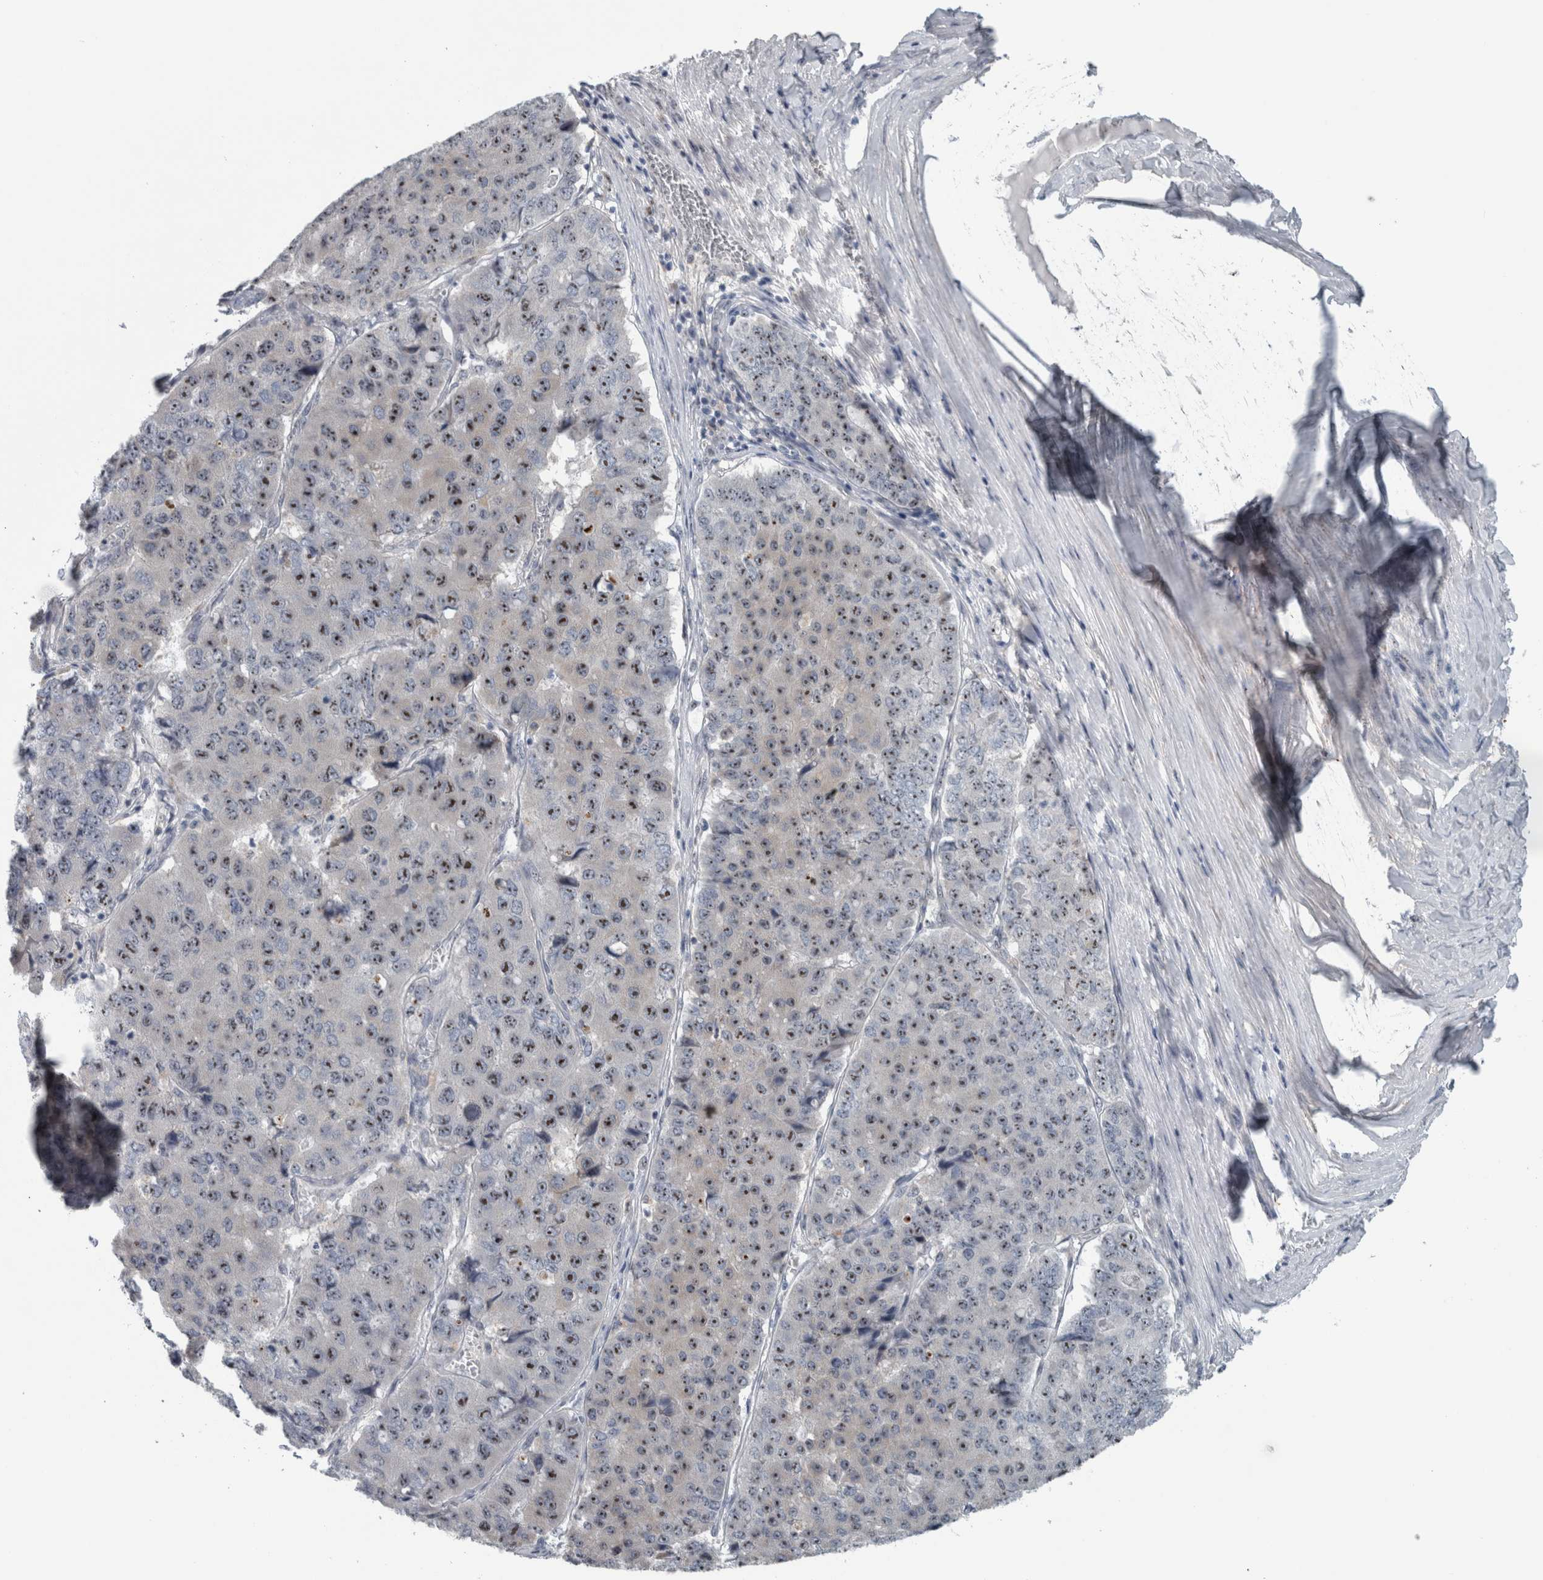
{"staining": {"intensity": "moderate", "quantity": "25%-75%", "location": "nuclear"}, "tissue": "pancreatic cancer", "cell_type": "Tumor cells", "image_type": "cancer", "snomed": [{"axis": "morphology", "description": "Adenocarcinoma, NOS"}, {"axis": "topography", "description": "Pancreas"}], "caption": "Pancreatic adenocarcinoma stained for a protein (brown) exhibits moderate nuclear positive positivity in approximately 25%-75% of tumor cells.", "gene": "UTP6", "patient": {"sex": "male", "age": 50}}